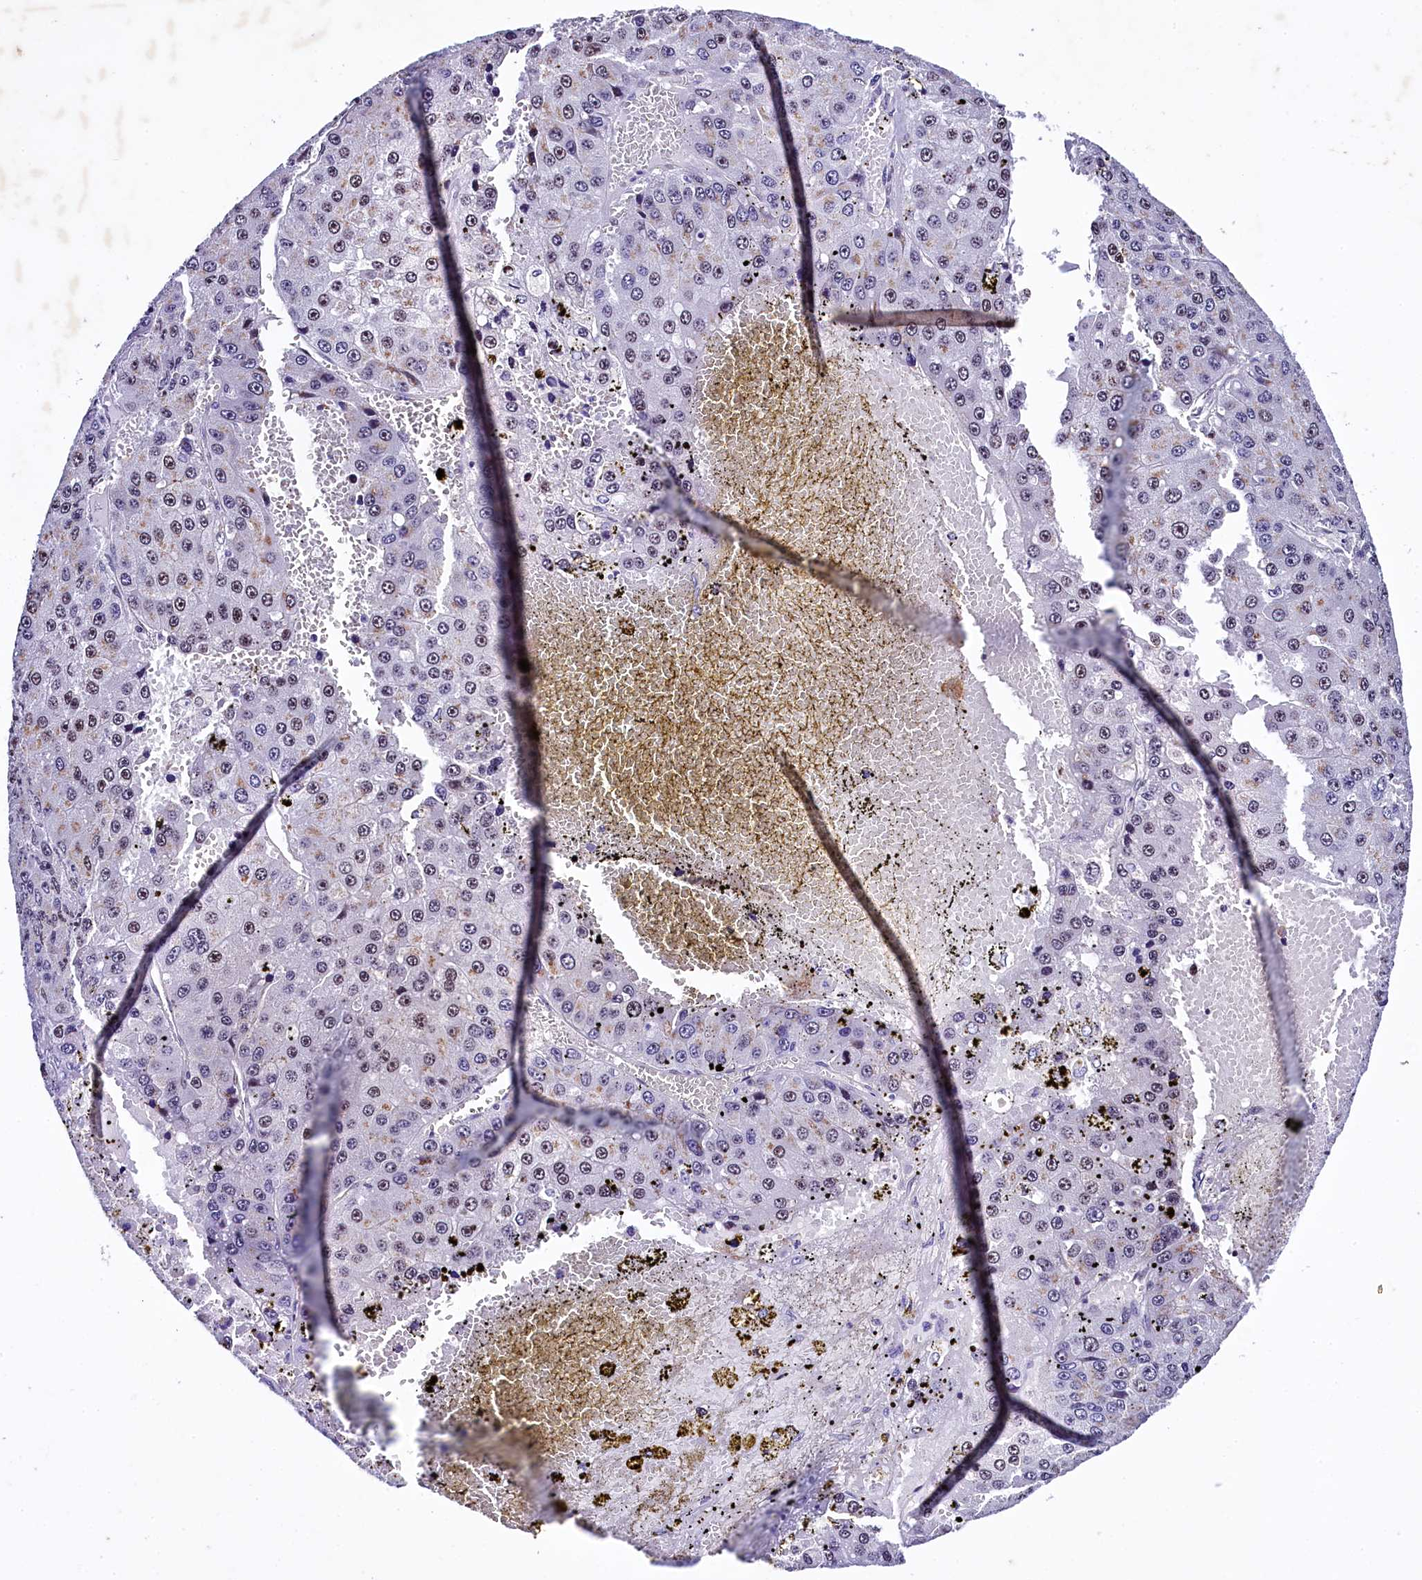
{"staining": {"intensity": "moderate", "quantity": "<25%", "location": "nuclear"}, "tissue": "liver cancer", "cell_type": "Tumor cells", "image_type": "cancer", "snomed": [{"axis": "morphology", "description": "Carcinoma, Hepatocellular, NOS"}, {"axis": "topography", "description": "Liver"}], "caption": "A brown stain highlights moderate nuclear staining of a protein in hepatocellular carcinoma (liver) tumor cells. (DAB (3,3'-diaminobenzidine) IHC, brown staining for protein, blue staining for nuclei).", "gene": "SAMD10", "patient": {"sex": "female", "age": 73}}